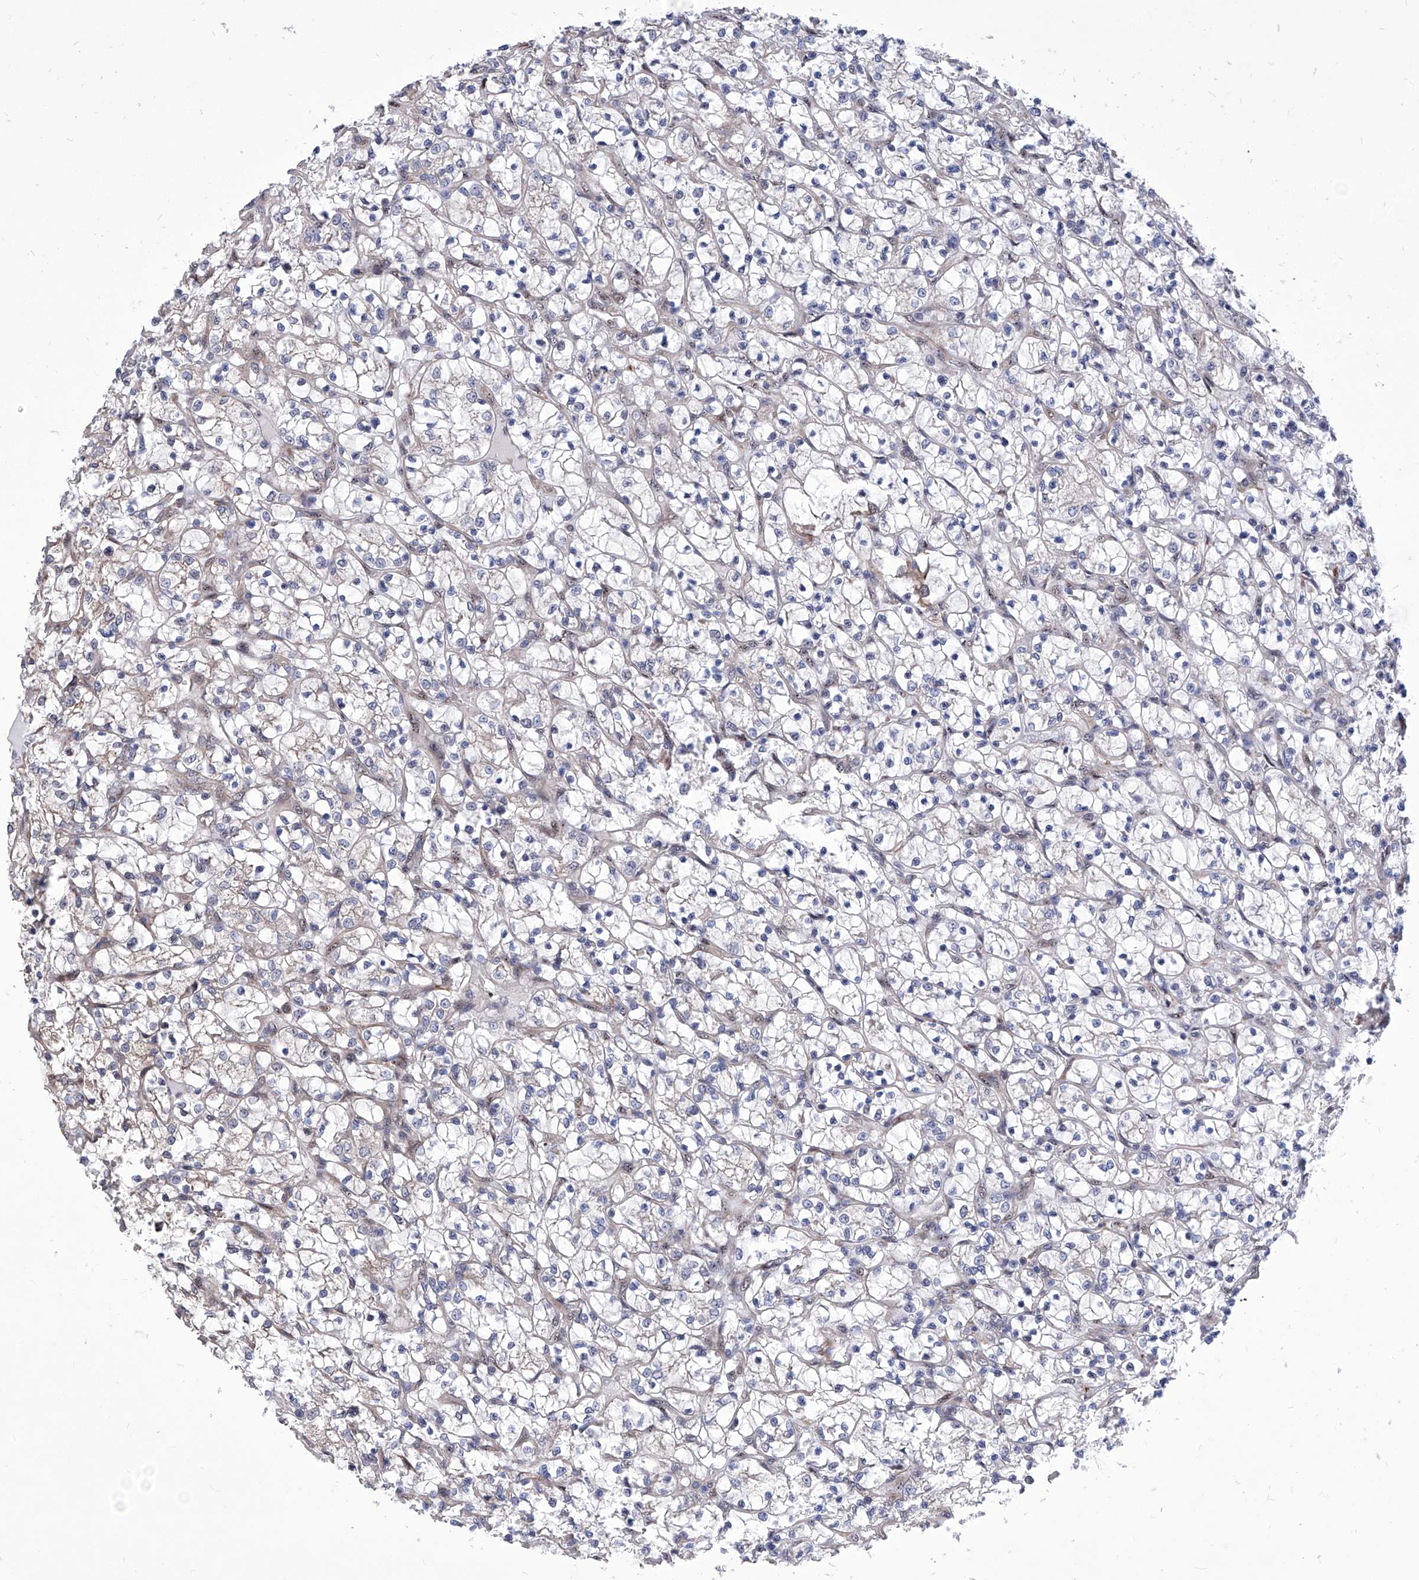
{"staining": {"intensity": "negative", "quantity": "none", "location": "none"}, "tissue": "renal cancer", "cell_type": "Tumor cells", "image_type": "cancer", "snomed": [{"axis": "morphology", "description": "Adenocarcinoma, NOS"}, {"axis": "topography", "description": "Kidney"}], "caption": "This is a micrograph of IHC staining of renal adenocarcinoma, which shows no positivity in tumor cells. (Immunohistochemistry, brightfield microscopy, high magnification).", "gene": "KTI12", "patient": {"sex": "female", "age": 69}}